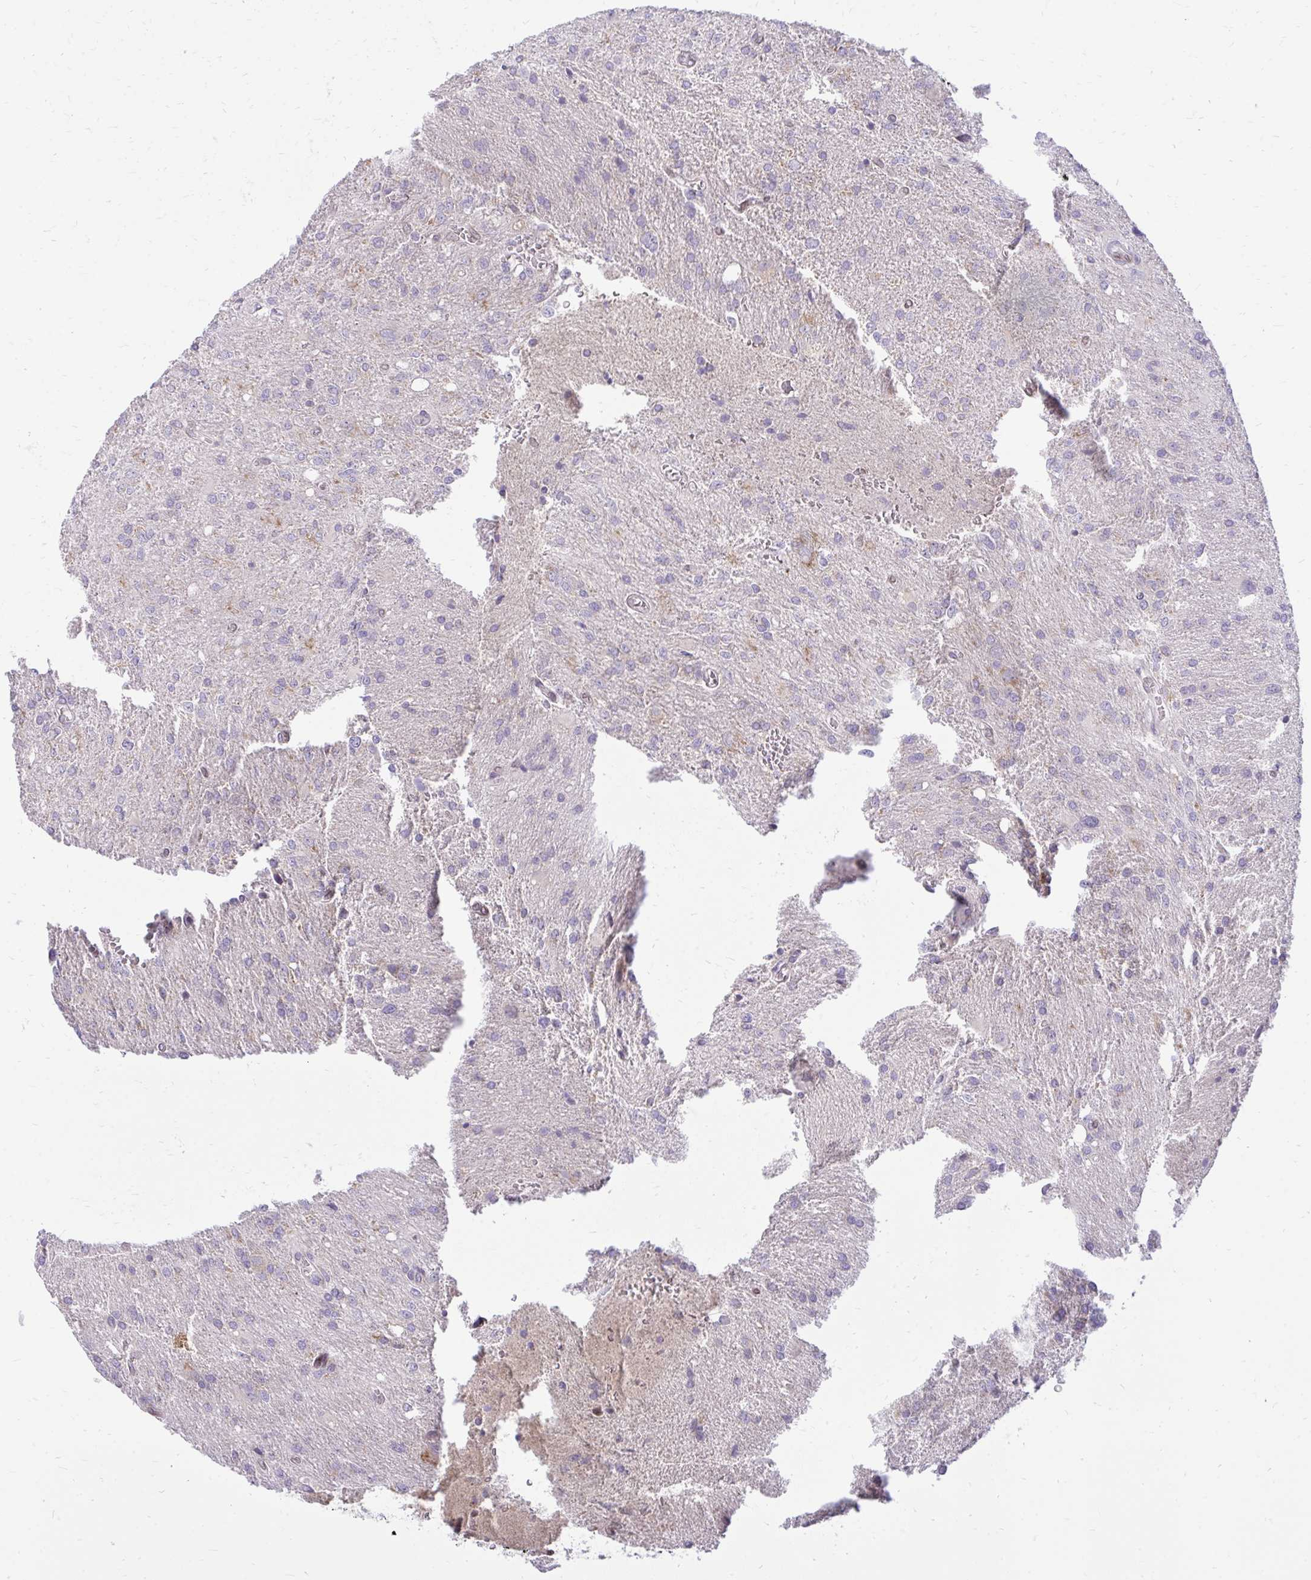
{"staining": {"intensity": "negative", "quantity": "none", "location": "none"}, "tissue": "glioma", "cell_type": "Tumor cells", "image_type": "cancer", "snomed": [{"axis": "morphology", "description": "Glioma, malignant, Low grade"}, {"axis": "topography", "description": "Brain"}], "caption": "The micrograph displays no significant expression in tumor cells of glioma.", "gene": "RPS6KA2", "patient": {"sex": "male", "age": 66}}